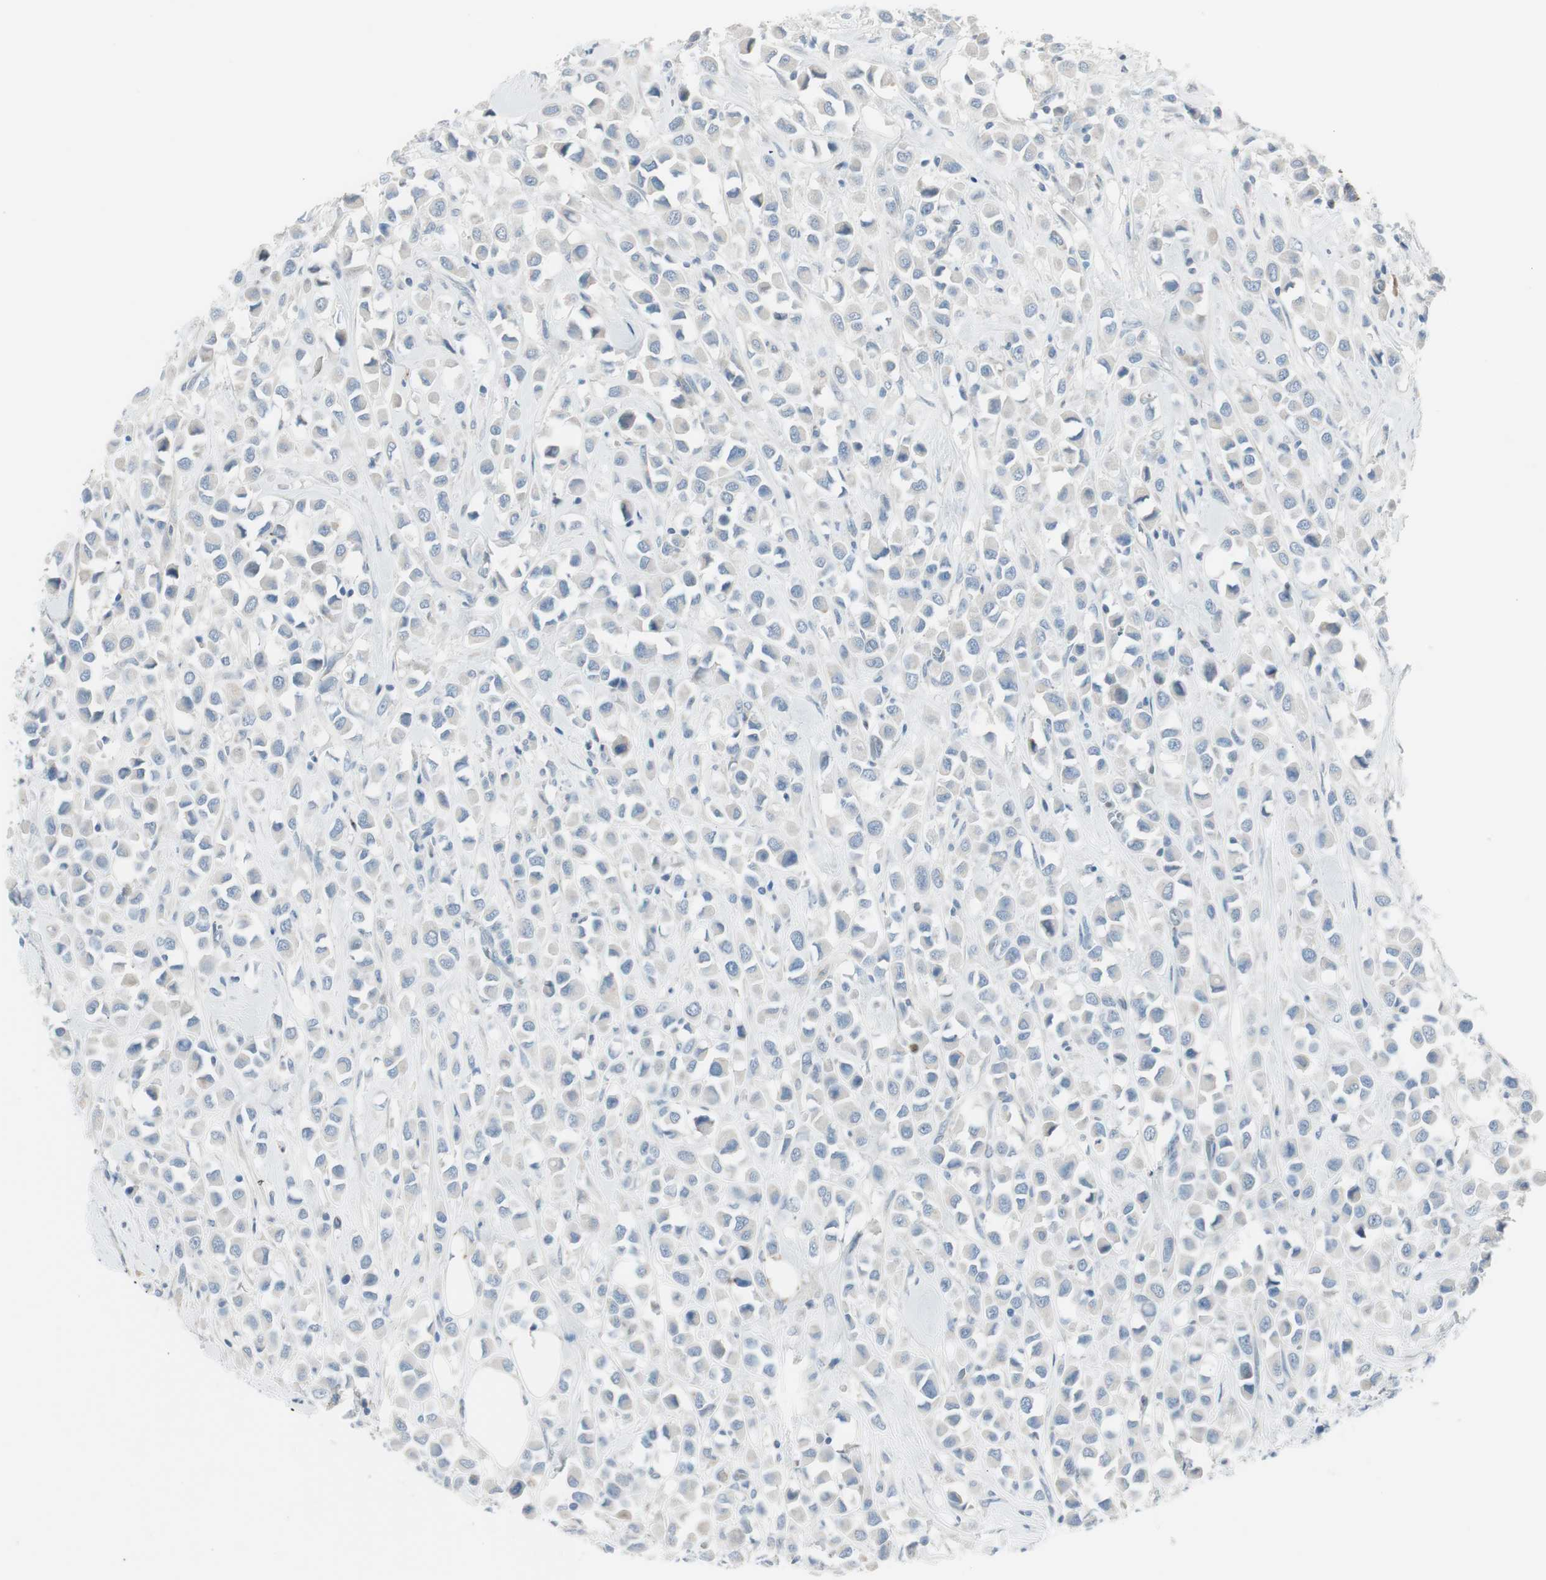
{"staining": {"intensity": "negative", "quantity": "none", "location": "none"}, "tissue": "breast cancer", "cell_type": "Tumor cells", "image_type": "cancer", "snomed": [{"axis": "morphology", "description": "Duct carcinoma"}, {"axis": "topography", "description": "Breast"}], "caption": "High magnification brightfield microscopy of breast invasive ductal carcinoma stained with DAB (brown) and counterstained with hematoxylin (blue): tumor cells show no significant expression.", "gene": "CACNA2D1", "patient": {"sex": "female", "age": 61}}